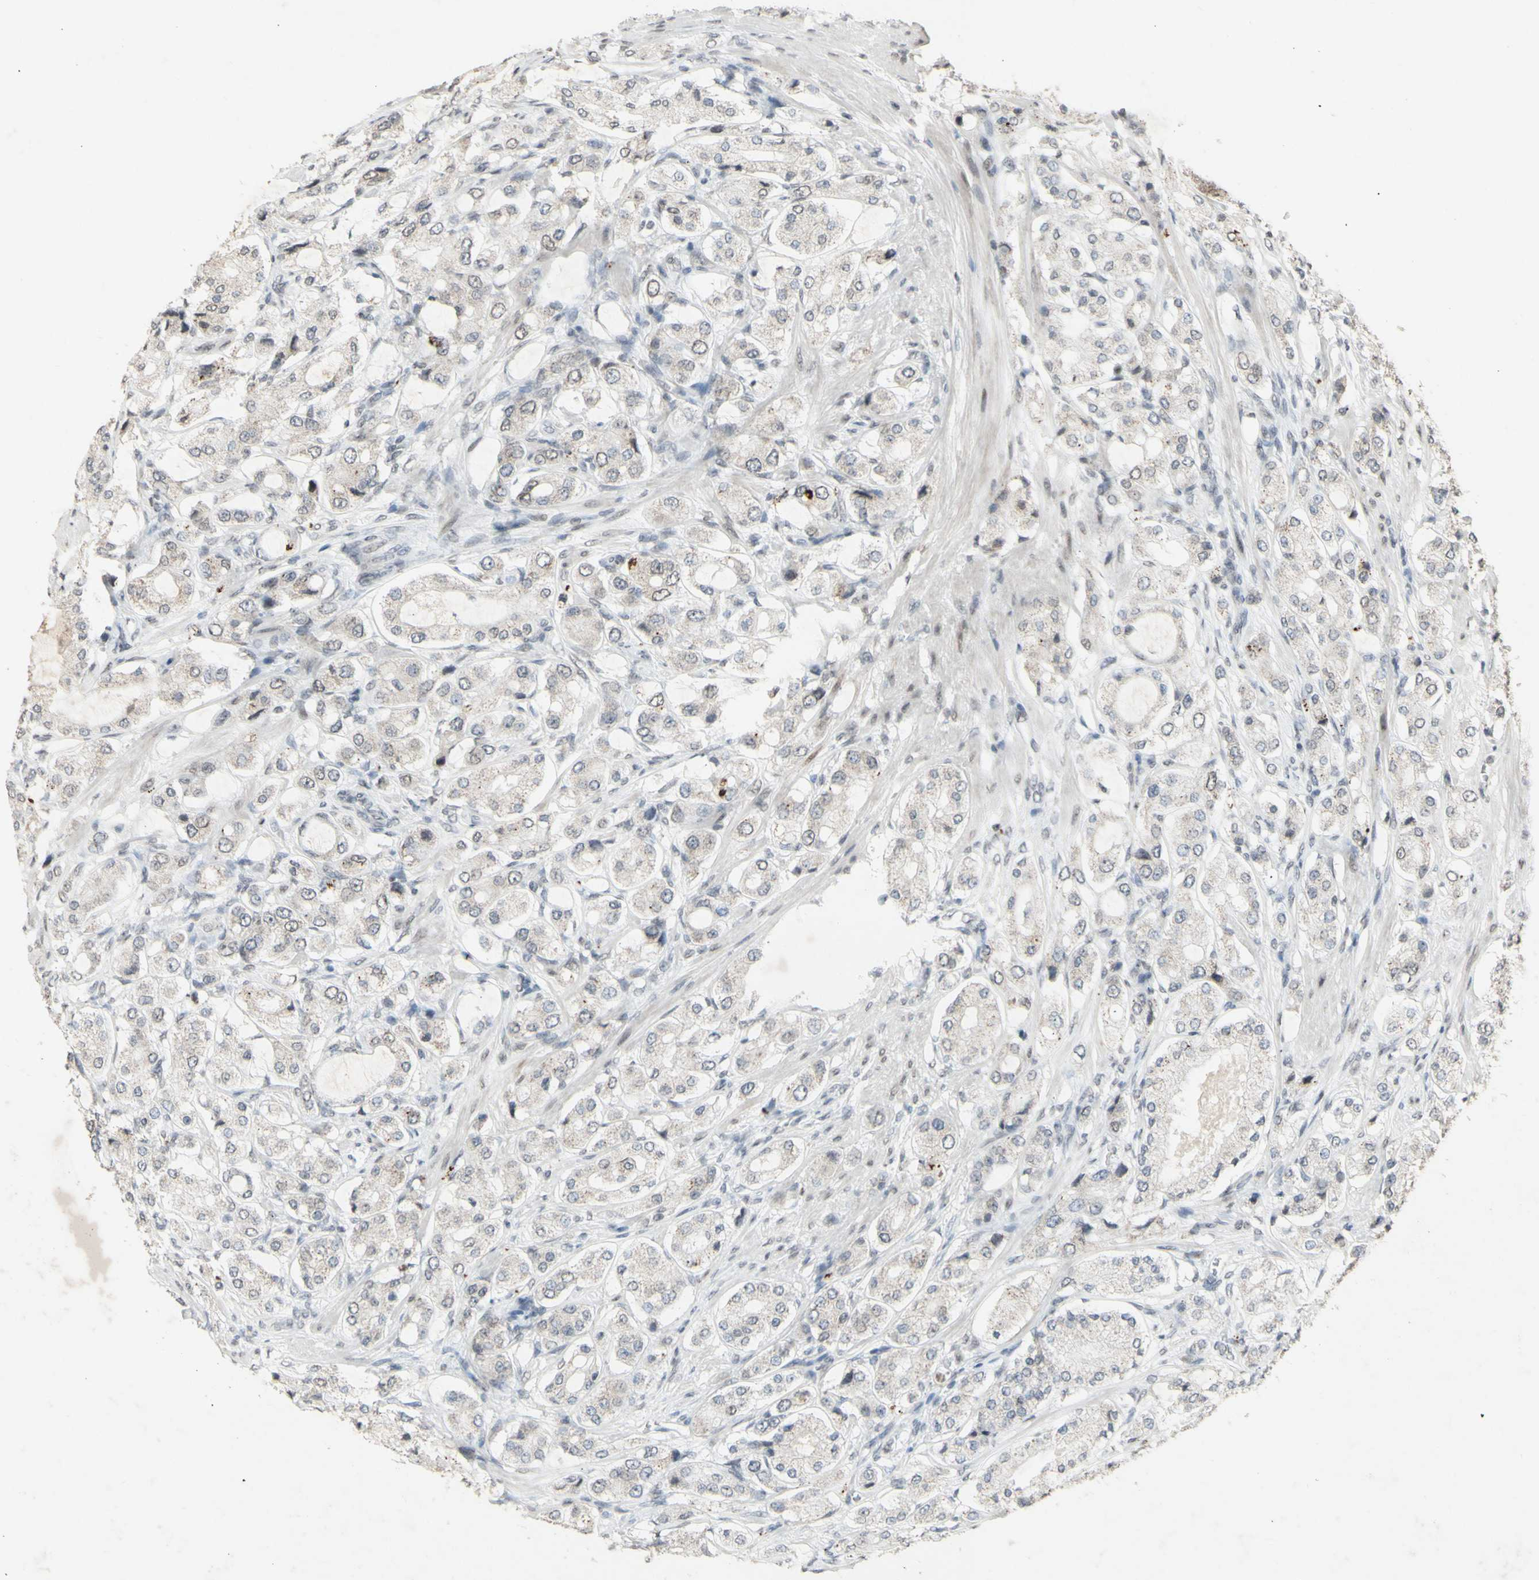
{"staining": {"intensity": "weak", "quantity": "<25%", "location": "cytoplasmic/membranous"}, "tissue": "prostate cancer", "cell_type": "Tumor cells", "image_type": "cancer", "snomed": [{"axis": "morphology", "description": "Adenocarcinoma, High grade"}, {"axis": "topography", "description": "Prostate"}], "caption": "Protein analysis of high-grade adenocarcinoma (prostate) displays no significant positivity in tumor cells. Brightfield microscopy of immunohistochemistry stained with DAB (3,3'-diaminobenzidine) (brown) and hematoxylin (blue), captured at high magnification.", "gene": "CENPB", "patient": {"sex": "male", "age": 65}}